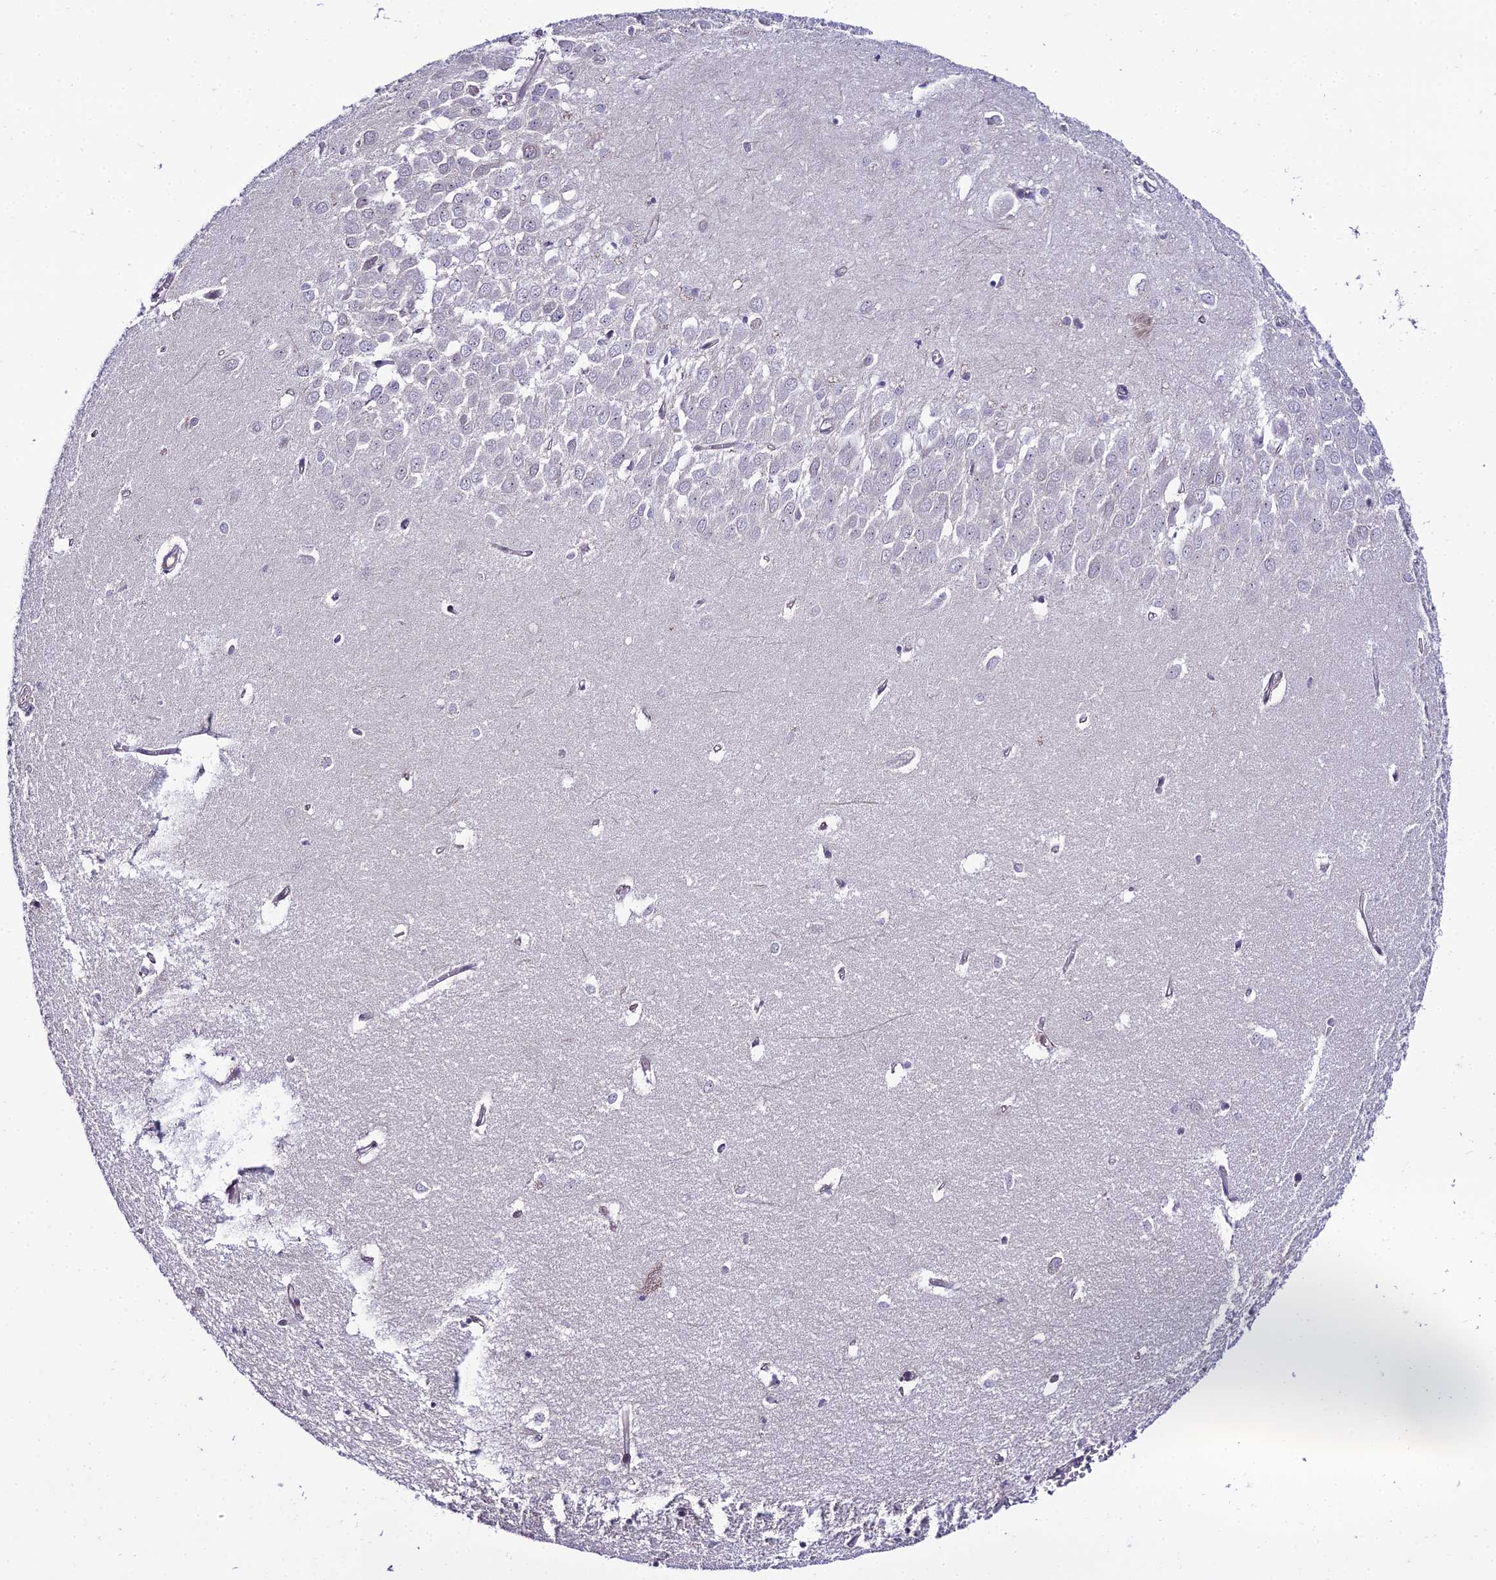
{"staining": {"intensity": "weak", "quantity": "<25%", "location": "nuclear"}, "tissue": "hippocampus", "cell_type": "Glial cells", "image_type": "normal", "snomed": [{"axis": "morphology", "description": "Normal tissue, NOS"}, {"axis": "topography", "description": "Hippocampus"}], "caption": "Photomicrograph shows no significant protein staining in glial cells of normal hippocampus. (Stains: DAB immunohistochemistry with hematoxylin counter stain, Microscopy: brightfield microscopy at high magnification).", "gene": "ZNF707", "patient": {"sex": "female", "age": 64}}